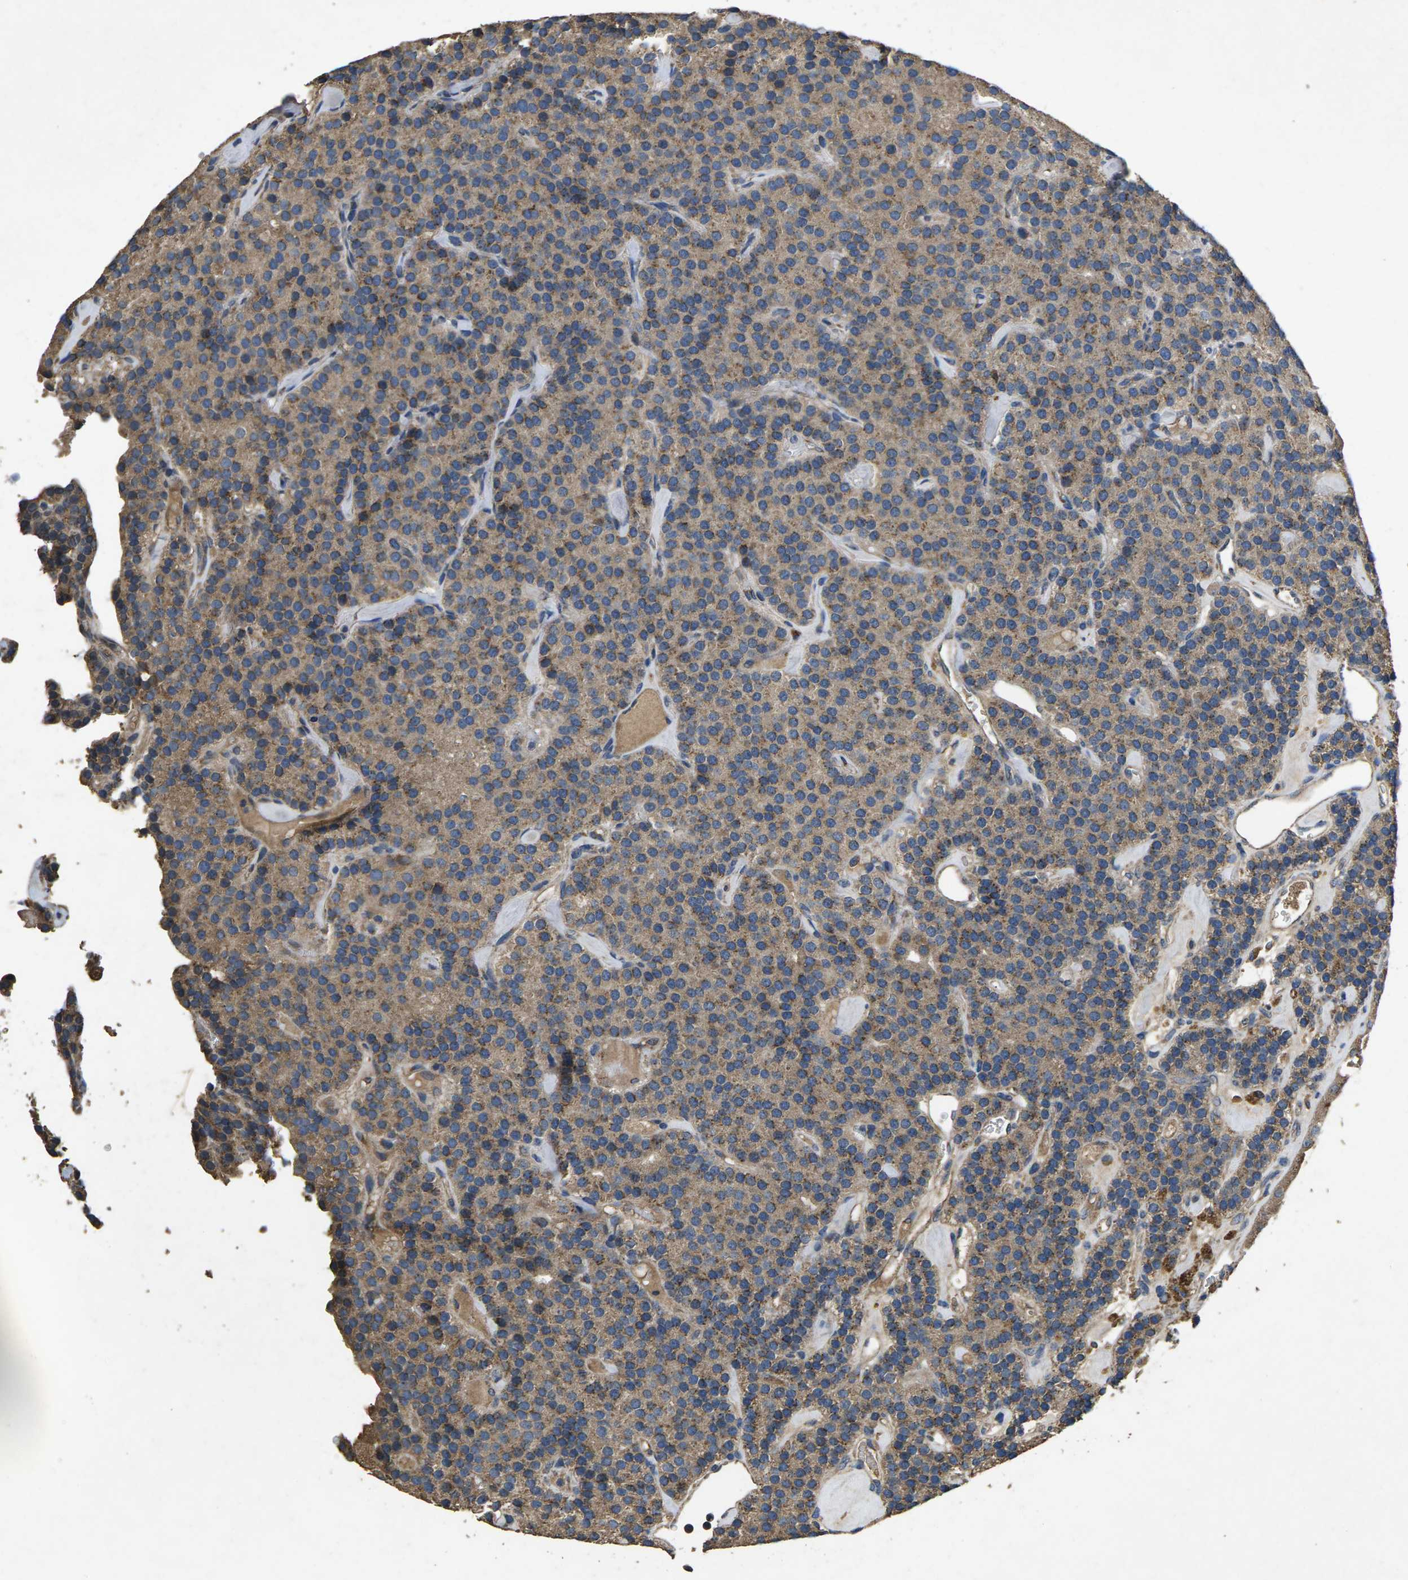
{"staining": {"intensity": "moderate", "quantity": ">75%", "location": "cytoplasmic/membranous"}, "tissue": "parathyroid gland", "cell_type": "Glandular cells", "image_type": "normal", "snomed": [{"axis": "morphology", "description": "Normal tissue, NOS"}, {"axis": "morphology", "description": "Adenoma, NOS"}, {"axis": "topography", "description": "Parathyroid gland"}], "caption": "IHC (DAB) staining of normal parathyroid gland shows moderate cytoplasmic/membranous protein staining in approximately >75% of glandular cells.", "gene": "B4GAT1", "patient": {"sex": "female", "age": 86}}